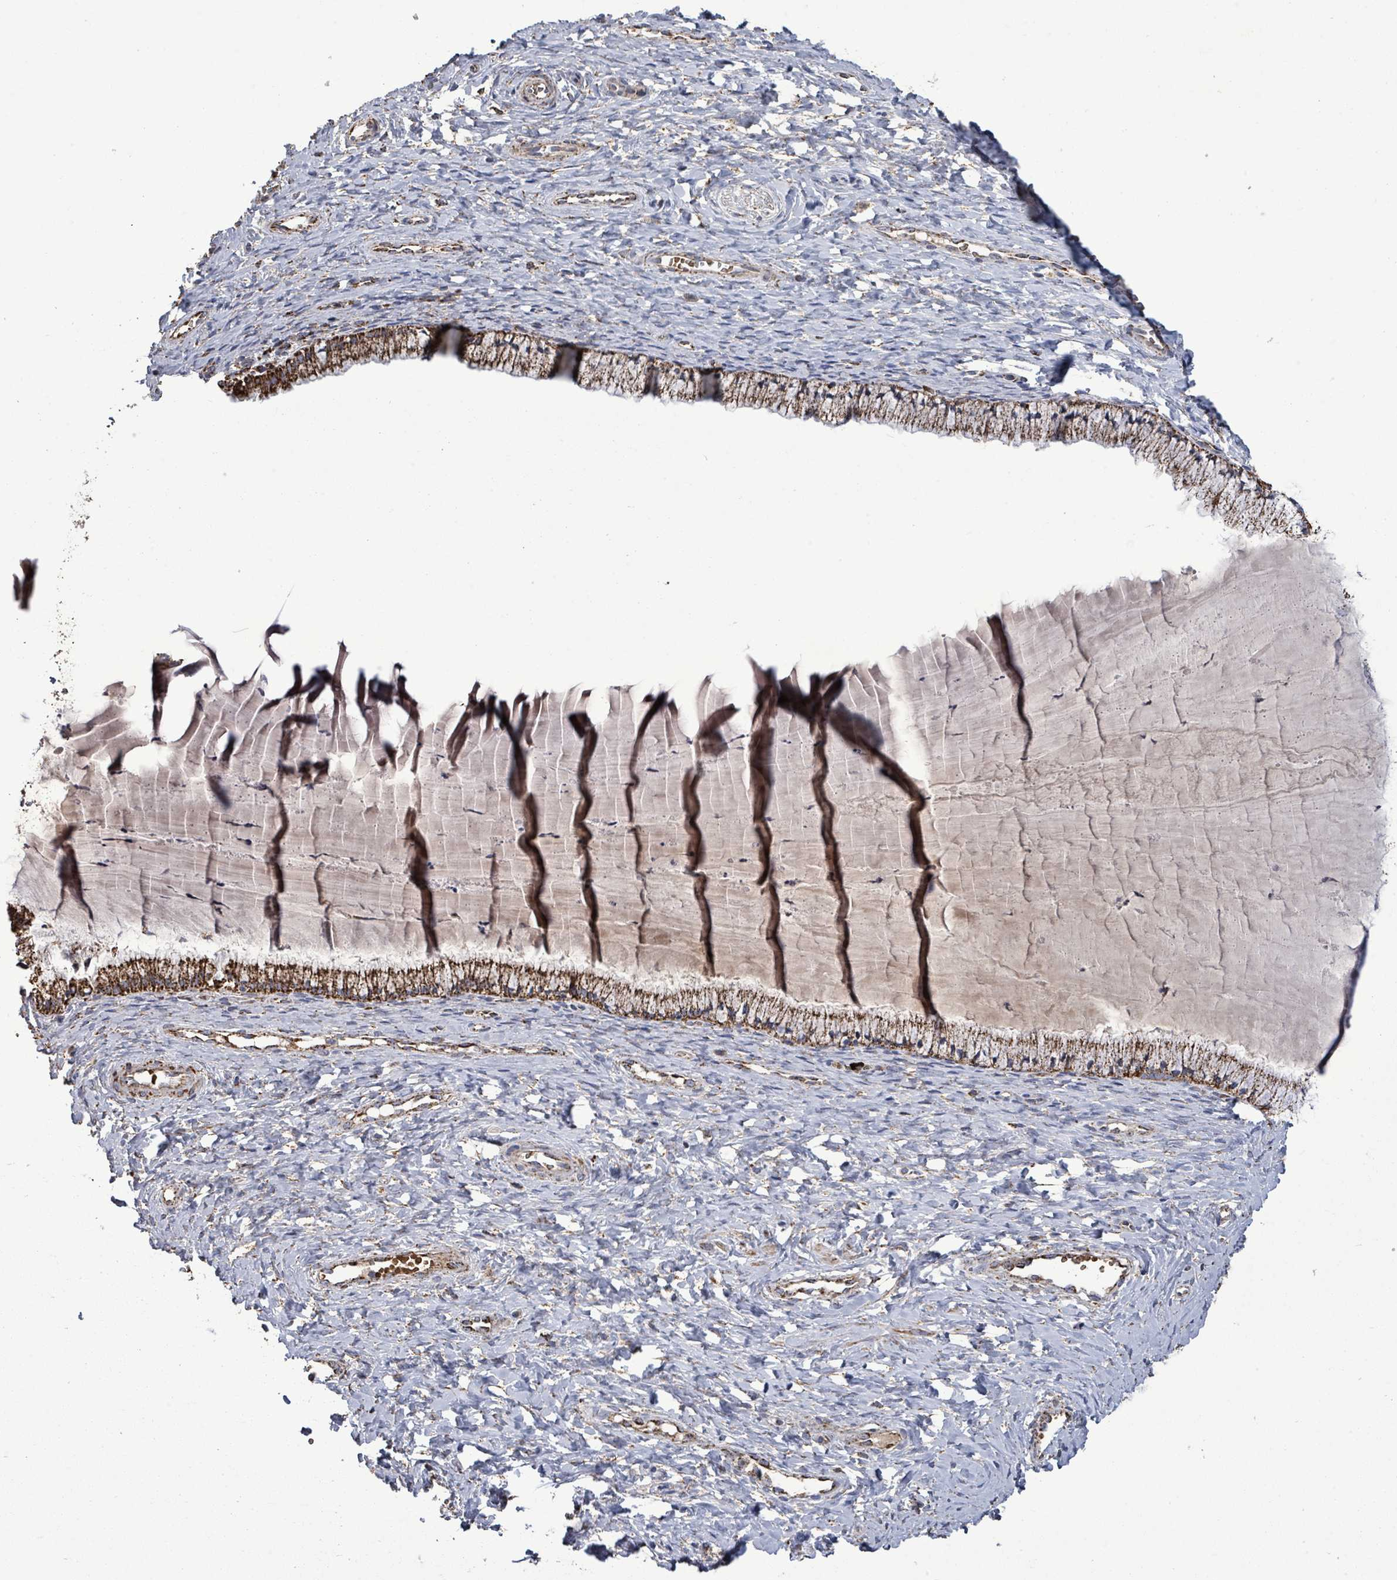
{"staining": {"intensity": "strong", "quantity": ">75%", "location": "cytoplasmic/membranous"}, "tissue": "cervix", "cell_type": "Glandular cells", "image_type": "normal", "snomed": [{"axis": "morphology", "description": "Normal tissue, NOS"}, {"axis": "topography", "description": "Cervix"}], "caption": "DAB (3,3'-diaminobenzidine) immunohistochemical staining of normal cervix shows strong cytoplasmic/membranous protein positivity in about >75% of glandular cells. Using DAB (3,3'-diaminobenzidine) (brown) and hematoxylin (blue) stains, captured at high magnification using brightfield microscopy.", "gene": "MTMR12", "patient": {"sex": "female", "age": 36}}